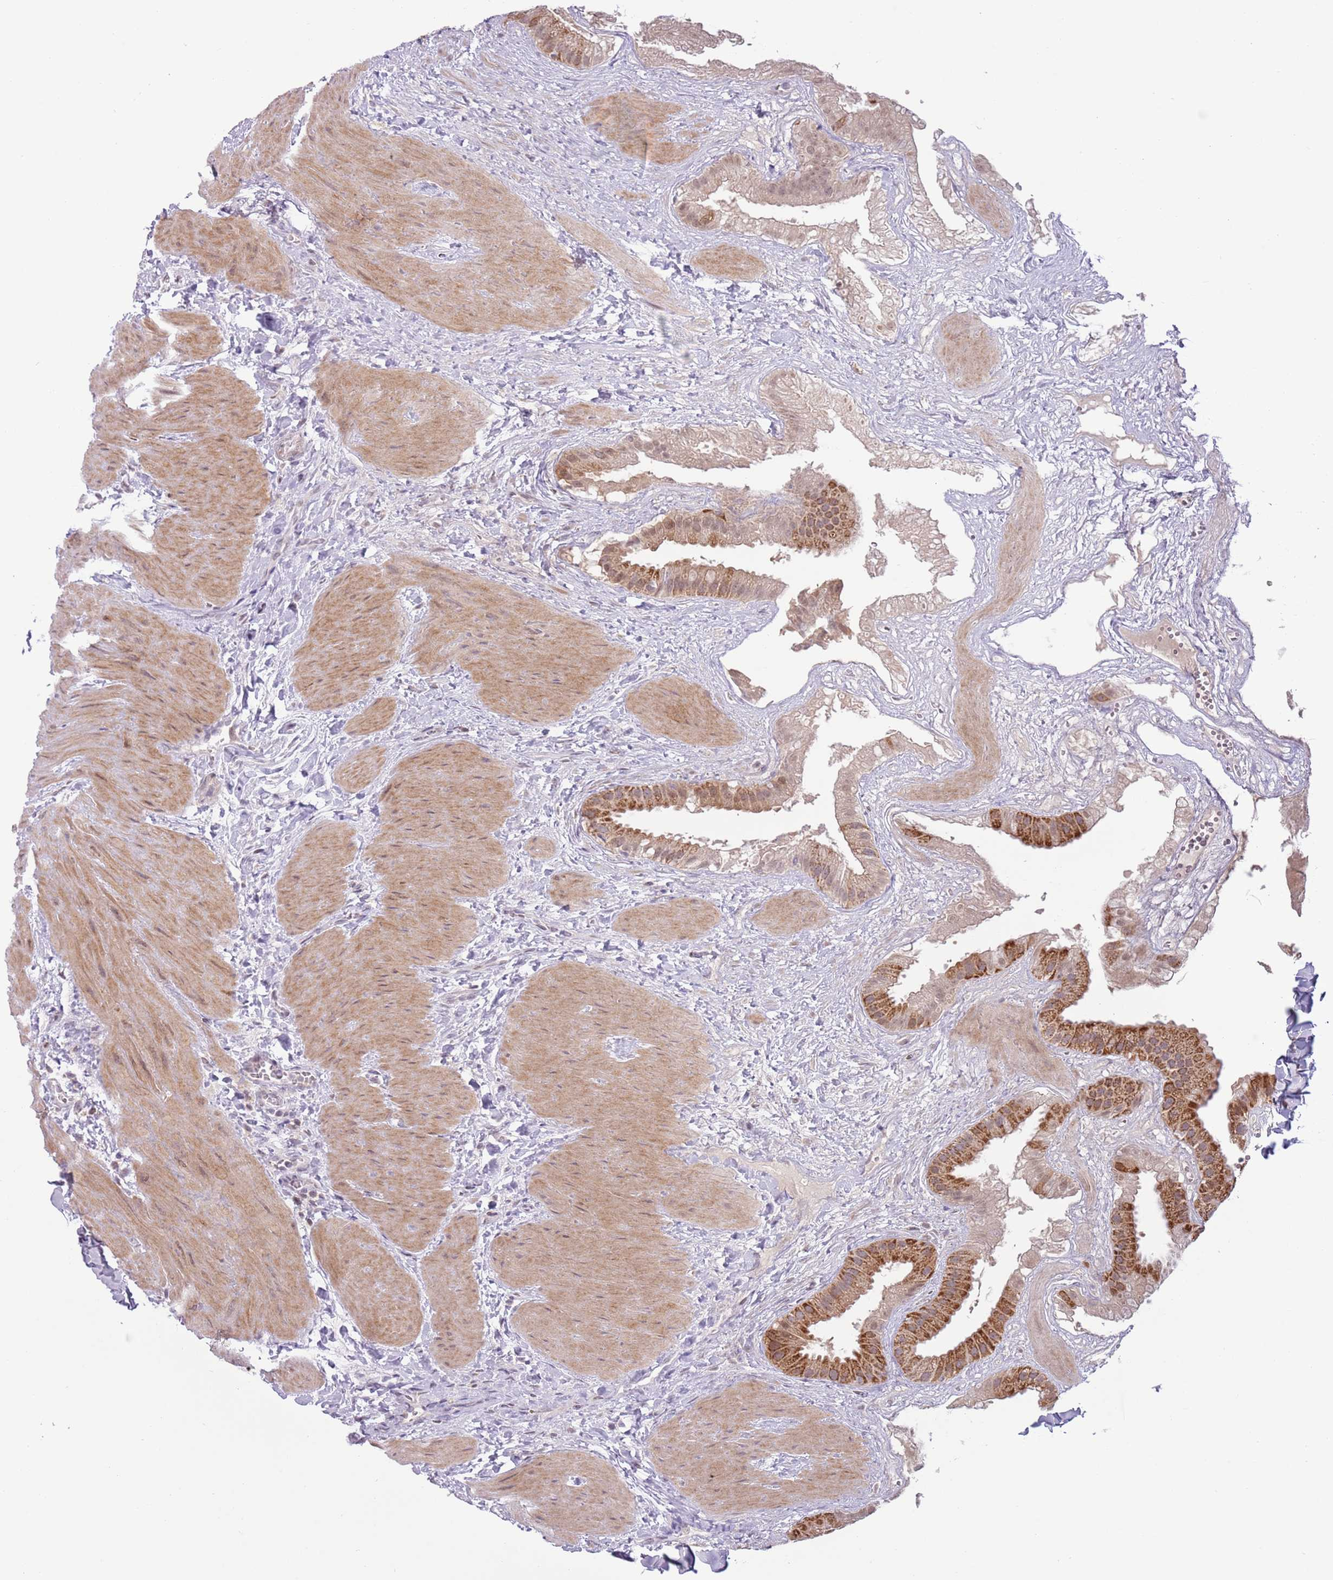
{"staining": {"intensity": "strong", "quantity": ">75%", "location": "cytoplasmic/membranous"}, "tissue": "gallbladder", "cell_type": "Glandular cells", "image_type": "normal", "snomed": [{"axis": "morphology", "description": "Normal tissue, NOS"}, {"axis": "topography", "description": "Gallbladder"}], "caption": "High-magnification brightfield microscopy of normal gallbladder stained with DAB (3,3'-diaminobenzidine) (brown) and counterstained with hematoxylin (blue). glandular cells exhibit strong cytoplasmic/membranous staining is appreciated in approximately>75% of cells. The staining is performed using DAB (3,3'-diaminobenzidine) brown chromogen to label protein expression. The nuclei are counter-stained blue using hematoxylin.", "gene": "MLLT11", "patient": {"sex": "male", "age": 55}}